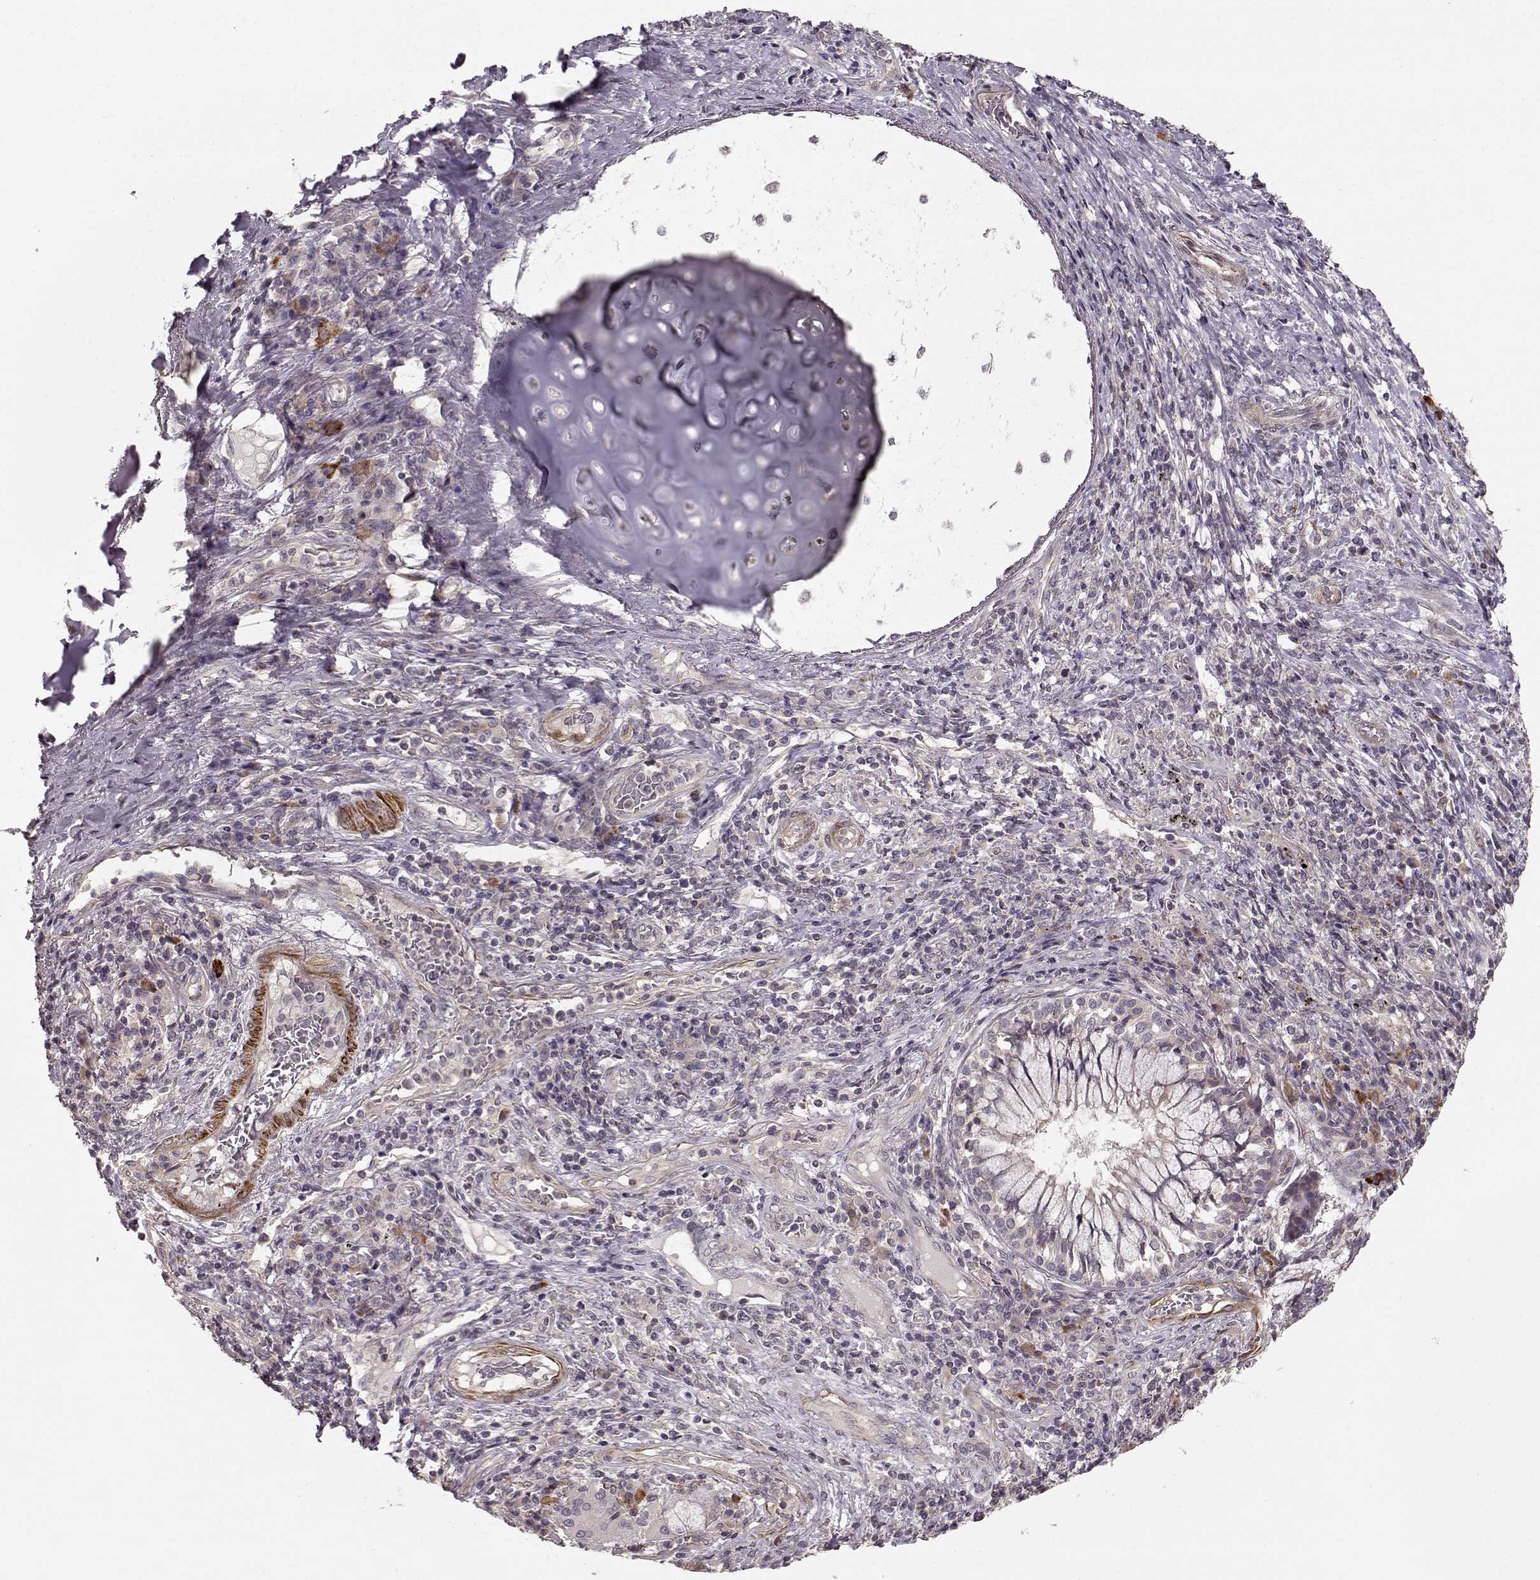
{"staining": {"intensity": "negative", "quantity": "none", "location": "none"}, "tissue": "lung cancer", "cell_type": "Tumor cells", "image_type": "cancer", "snomed": [{"axis": "morphology", "description": "Normal tissue, NOS"}, {"axis": "morphology", "description": "Squamous cell carcinoma, NOS"}, {"axis": "topography", "description": "Bronchus"}, {"axis": "topography", "description": "Lung"}], "caption": "IHC histopathology image of neoplastic tissue: lung squamous cell carcinoma stained with DAB exhibits no significant protein expression in tumor cells.", "gene": "SLAIN2", "patient": {"sex": "male", "age": 64}}